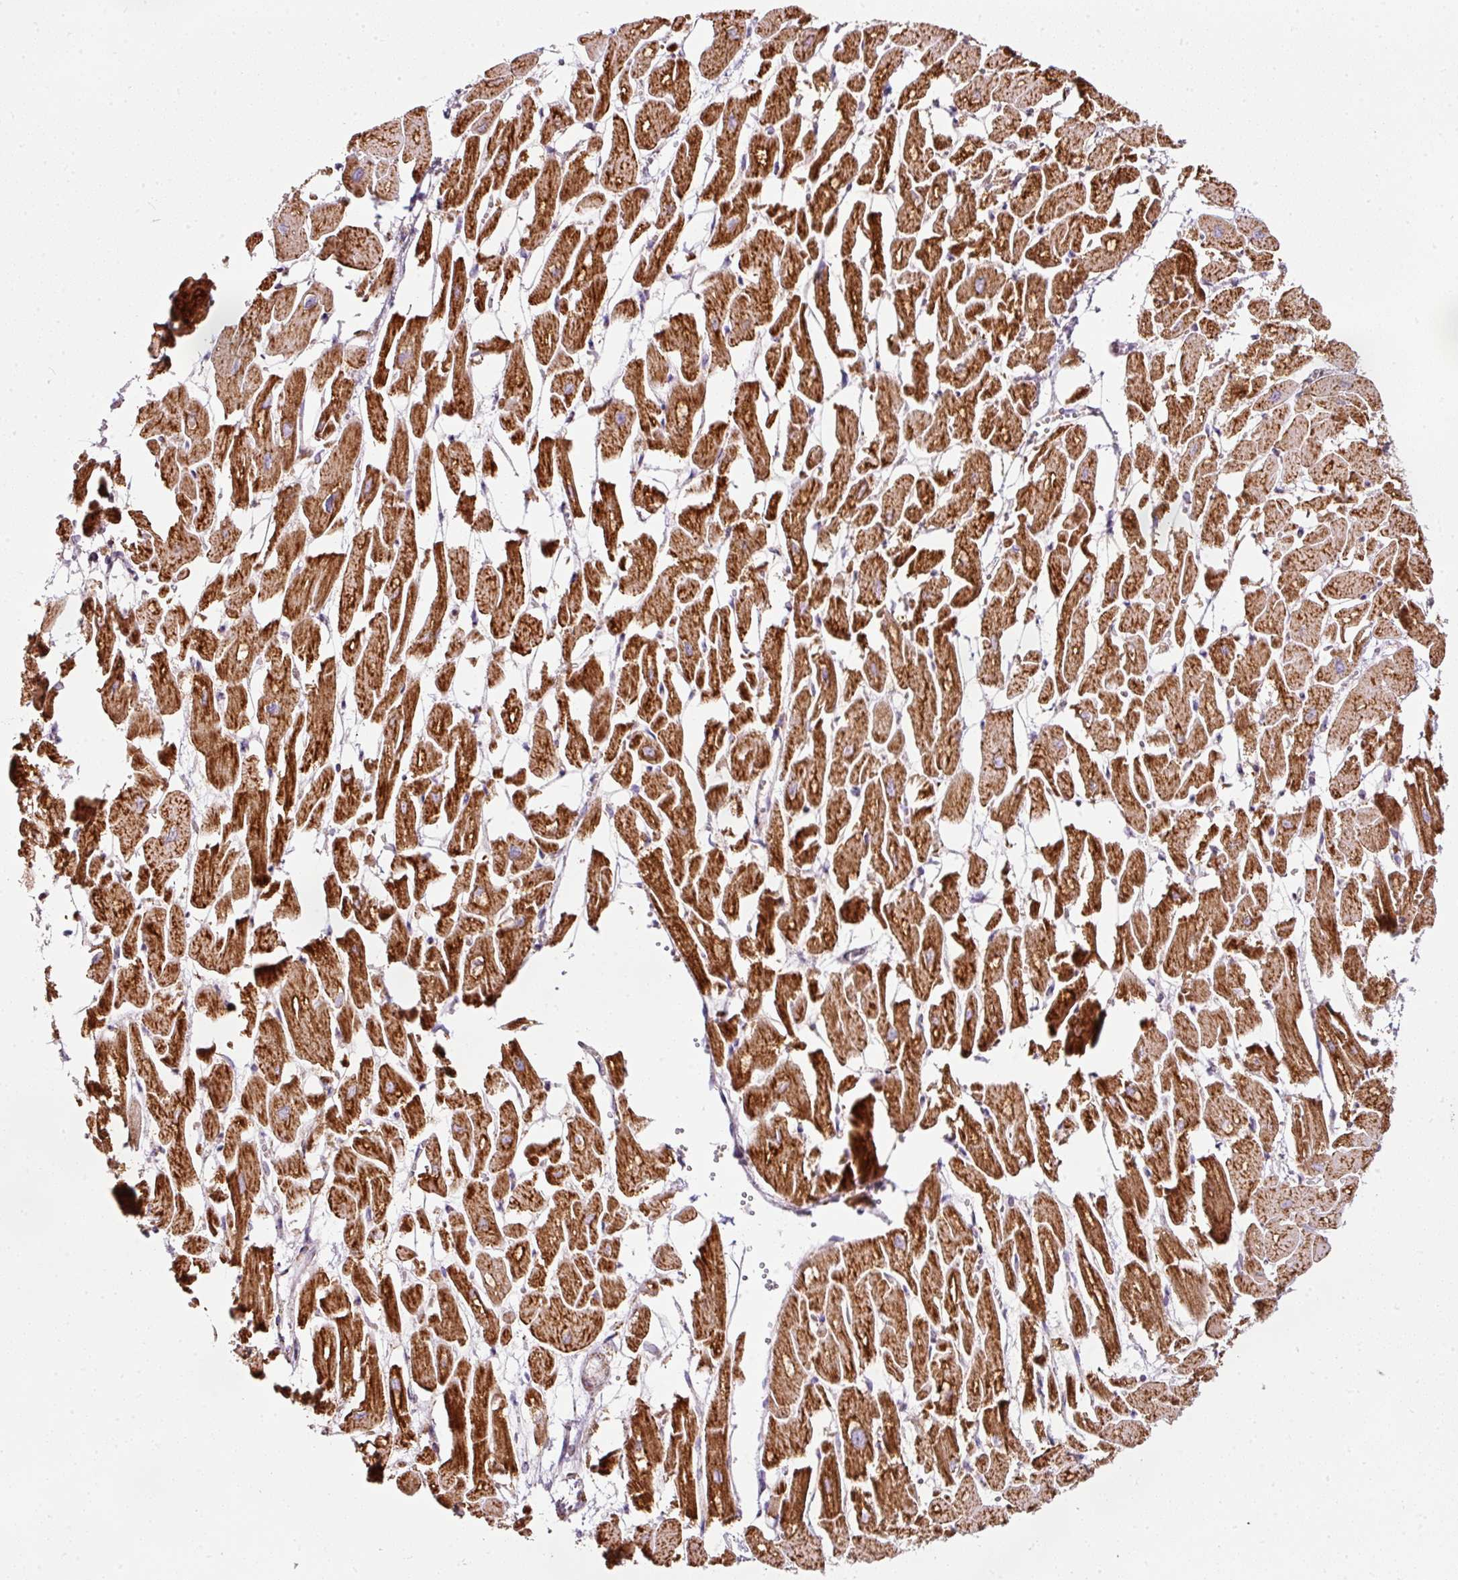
{"staining": {"intensity": "strong", "quantity": ">75%", "location": "cytoplasmic/membranous"}, "tissue": "heart muscle", "cell_type": "Cardiomyocytes", "image_type": "normal", "snomed": [{"axis": "morphology", "description": "Normal tissue, NOS"}, {"axis": "topography", "description": "Heart"}], "caption": "Immunohistochemical staining of benign heart muscle displays >75% levels of strong cytoplasmic/membranous protein staining in approximately >75% of cardiomyocytes.", "gene": "SDHA", "patient": {"sex": "male", "age": 54}}